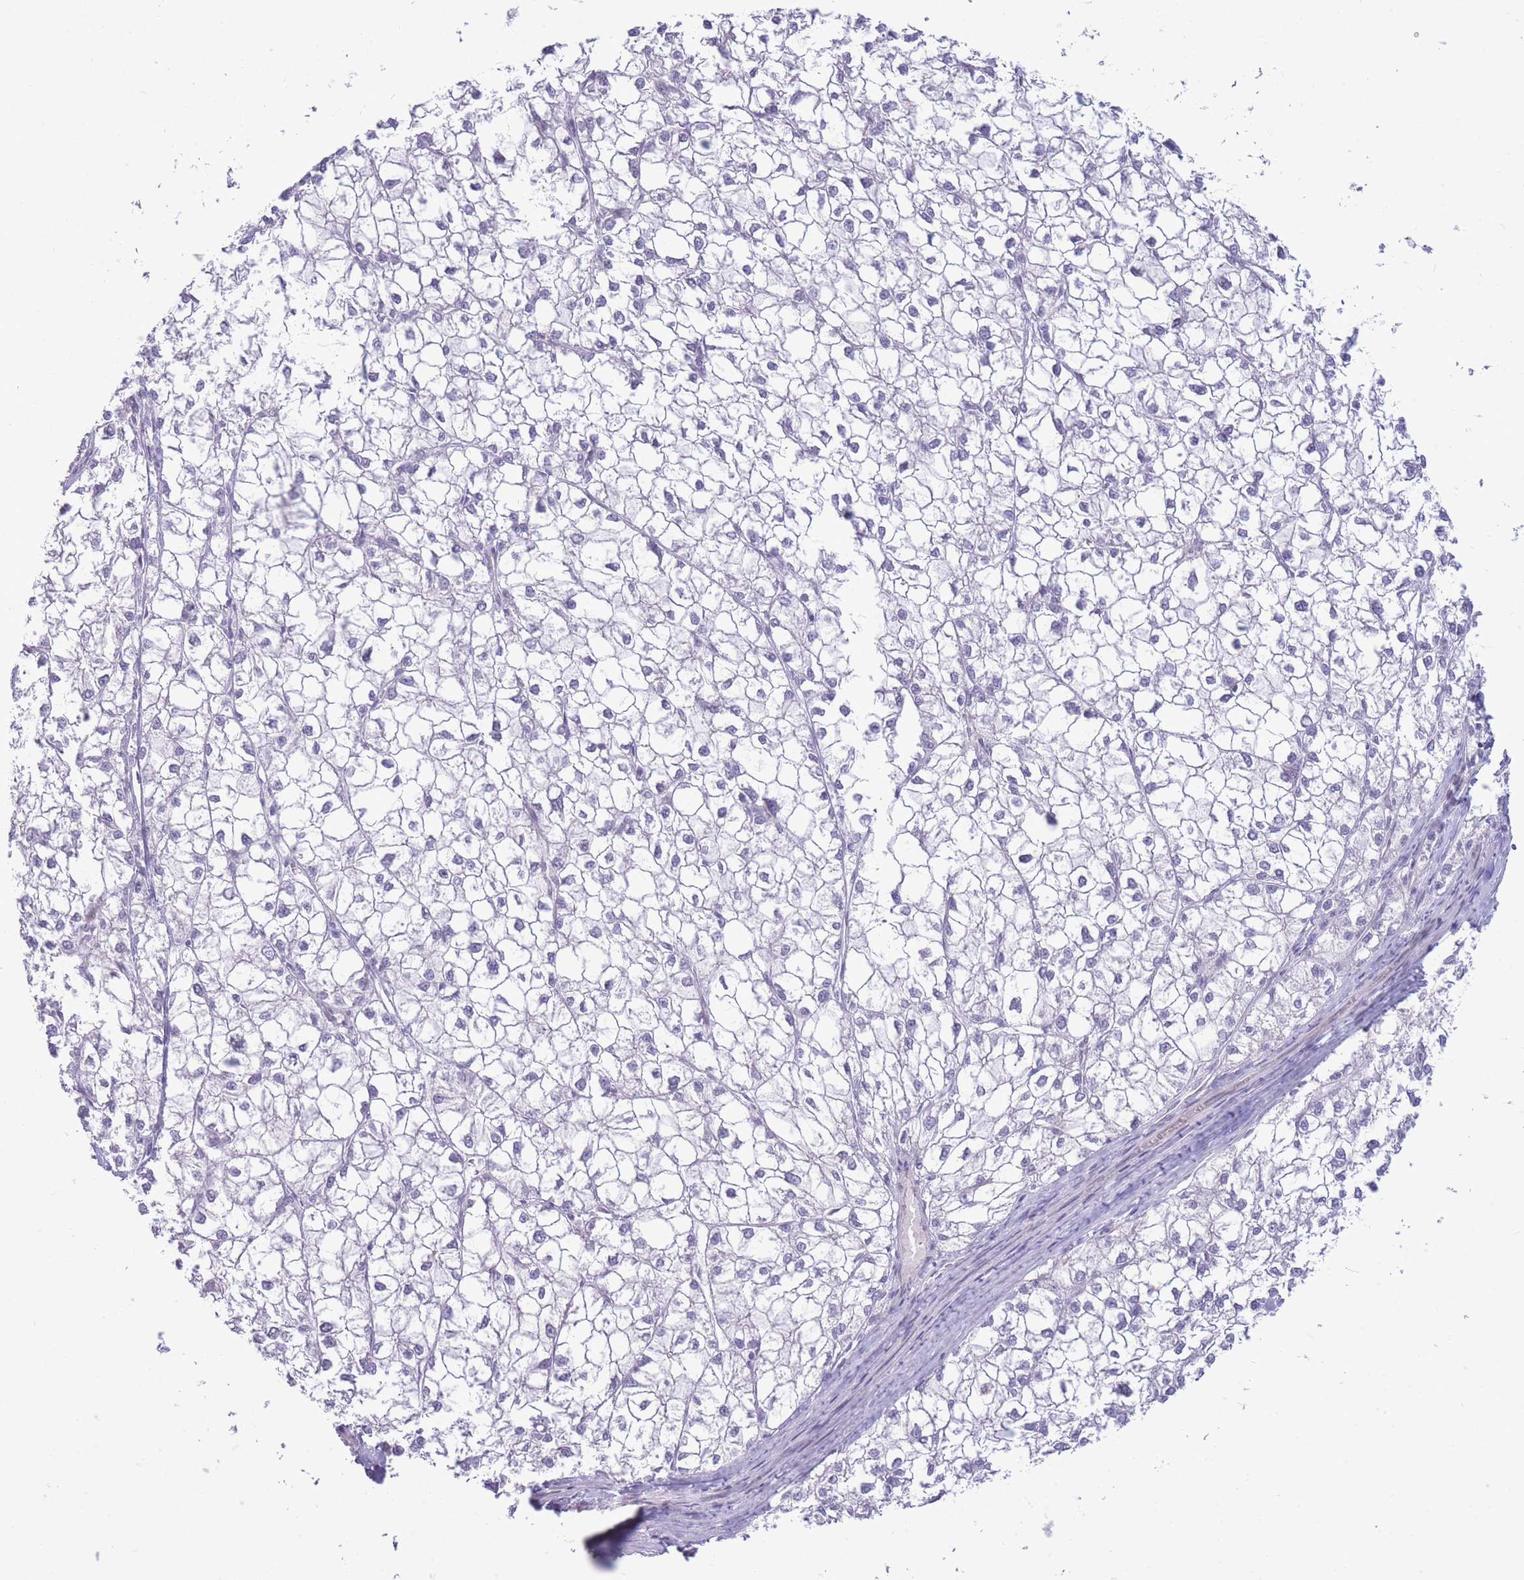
{"staining": {"intensity": "negative", "quantity": "none", "location": "none"}, "tissue": "liver cancer", "cell_type": "Tumor cells", "image_type": "cancer", "snomed": [{"axis": "morphology", "description": "Carcinoma, Hepatocellular, NOS"}, {"axis": "topography", "description": "Liver"}], "caption": "High magnification brightfield microscopy of liver cancer stained with DAB (brown) and counterstained with hematoxylin (blue): tumor cells show no significant expression.", "gene": "FBXO46", "patient": {"sex": "female", "age": 43}}